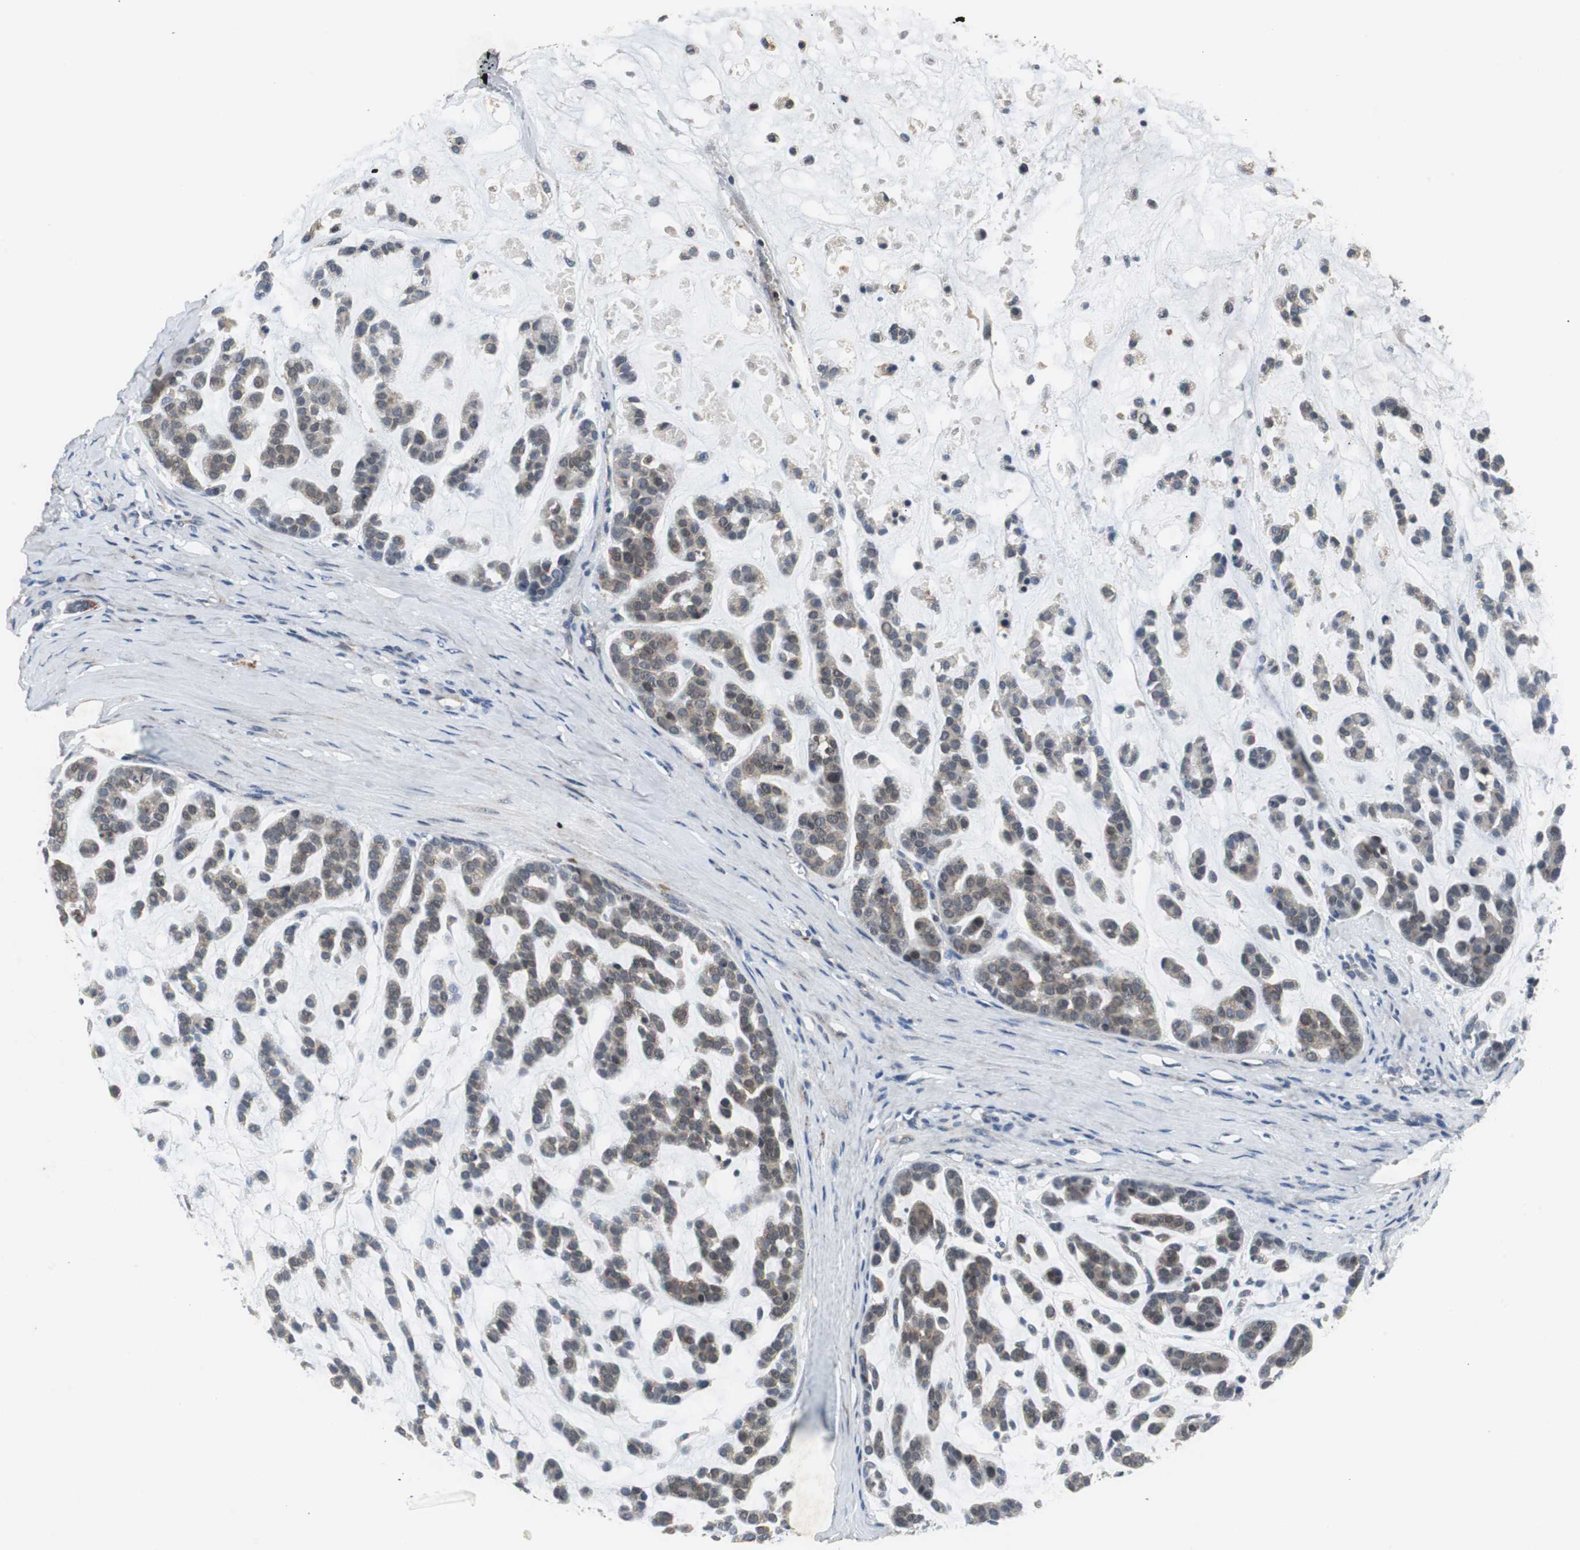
{"staining": {"intensity": "weak", "quantity": ">75%", "location": "cytoplasmic/membranous"}, "tissue": "head and neck cancer", "cell_type": "Tumor cells", "image_type": "cancer", "snomed": [{"axis": "morphology", "description": "Adenocarcinoma, NOS"}, {"axis": "morphology", "description": "Adenoma, NOS"}, {"axis": "topography", "description": "Head-Neck"}], "caption": "Head and neck cancer (adenocarcinoma) stained with DAB (3,3'-diaminobenzidine) immunohistochemistry (IHC) displays low levels of weak cytoplasmic/membranous positivity in approximately >75% of tumor cells.", "gene": "VBP1", "patient": {"sex": "female", "age": 55}}